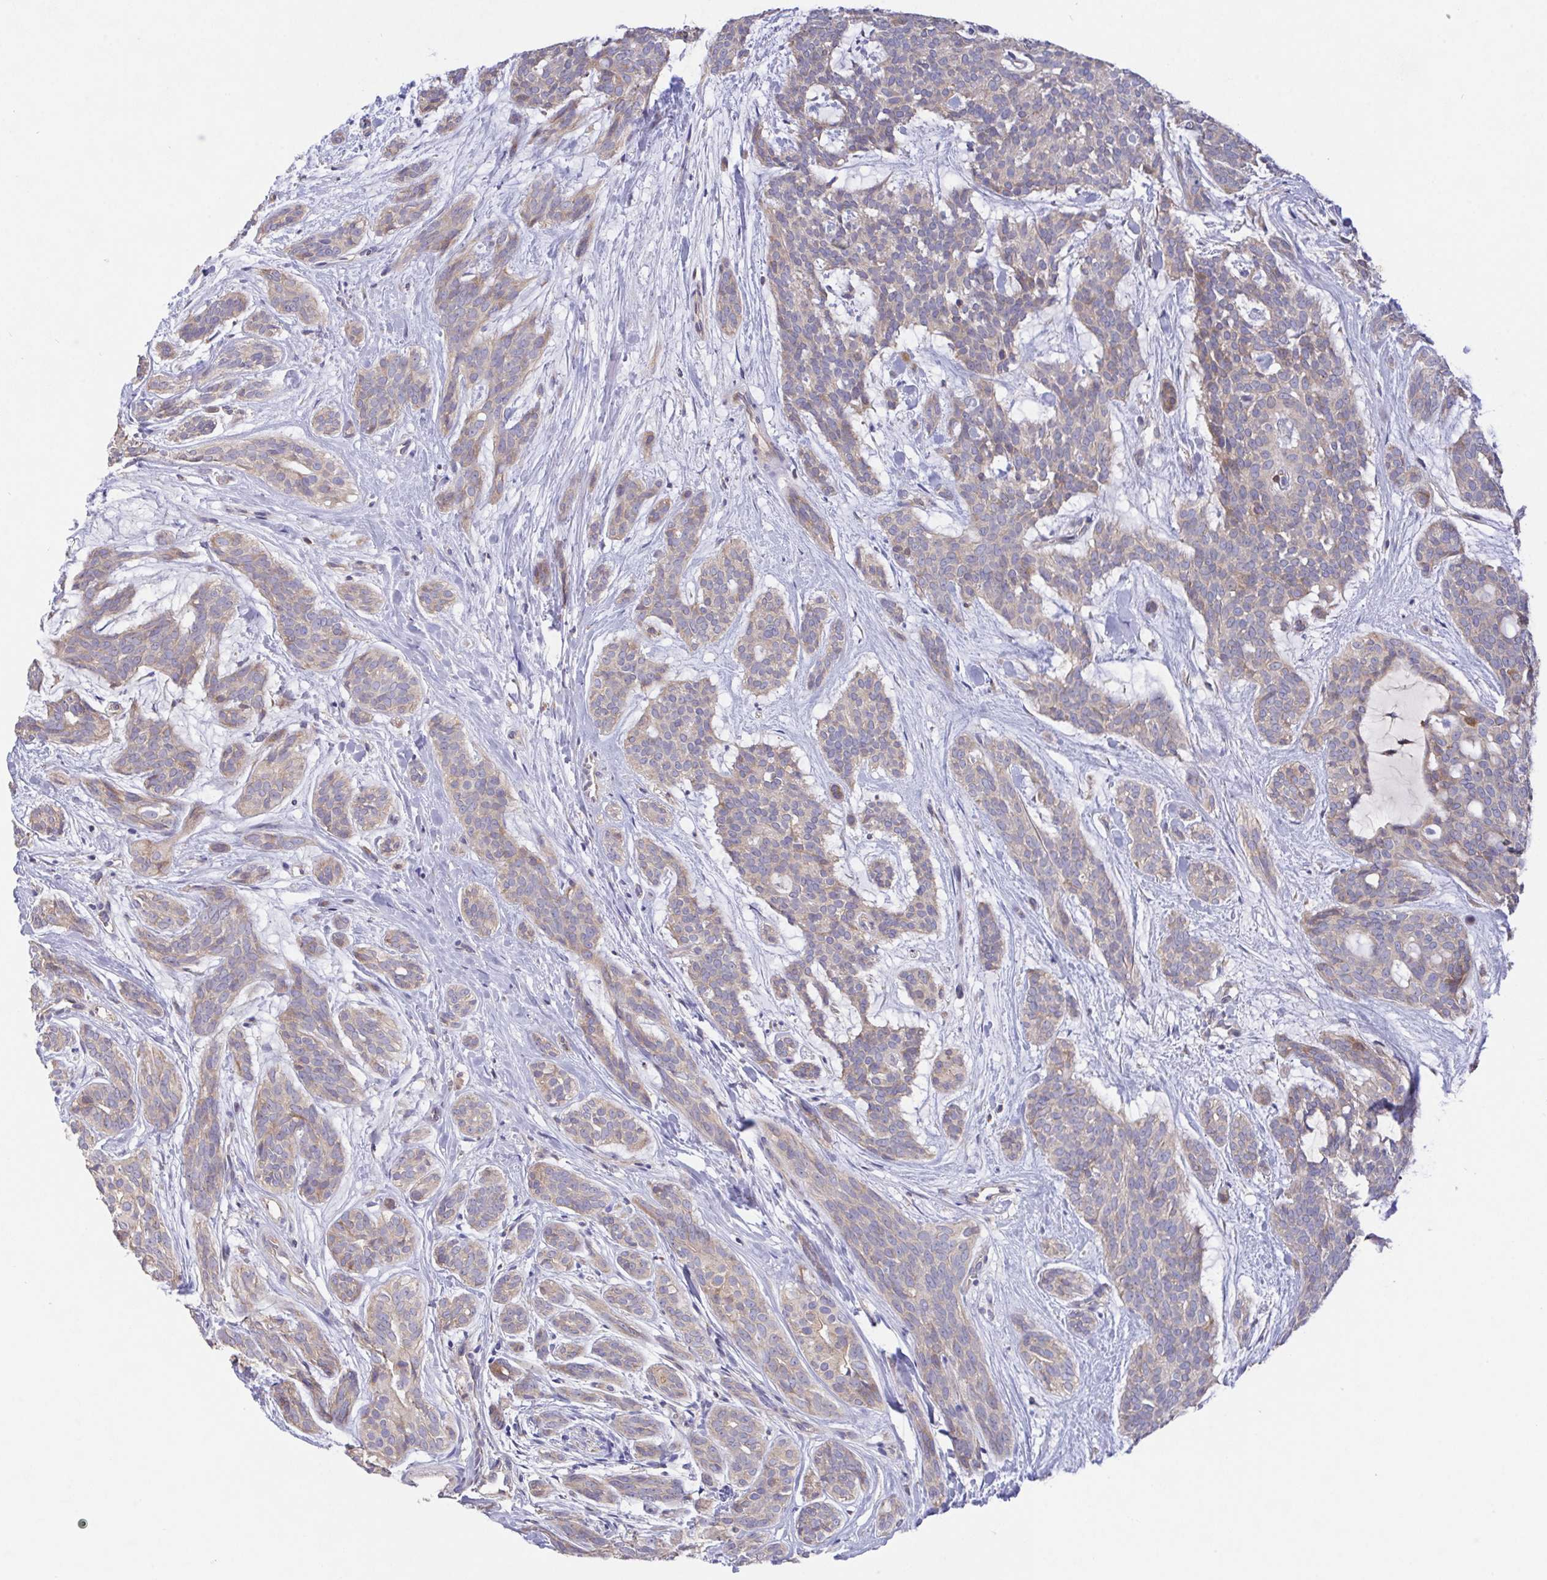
{"staining": {"intensity": "moderate", "quantity": "<25%", "location": "cytoplasmic/membranous"}, "tissue": "head and neck cancer", "cell_type": "Tumor cells", "image_type": "cancer", "snomed": [{"axis": "morphology", "description": "Adenocarcinoma, NOS"}, {"axis": "topography", "description": "Head-Neck"}], "caption": "A histopathology image of head and neck adenocarcinoma stained for a protein displays moderate cytoplasmic/membranous brown staining in tumor cells.", "gene": "FAM241A", "patient": {"sex": "male", "age": 66}}